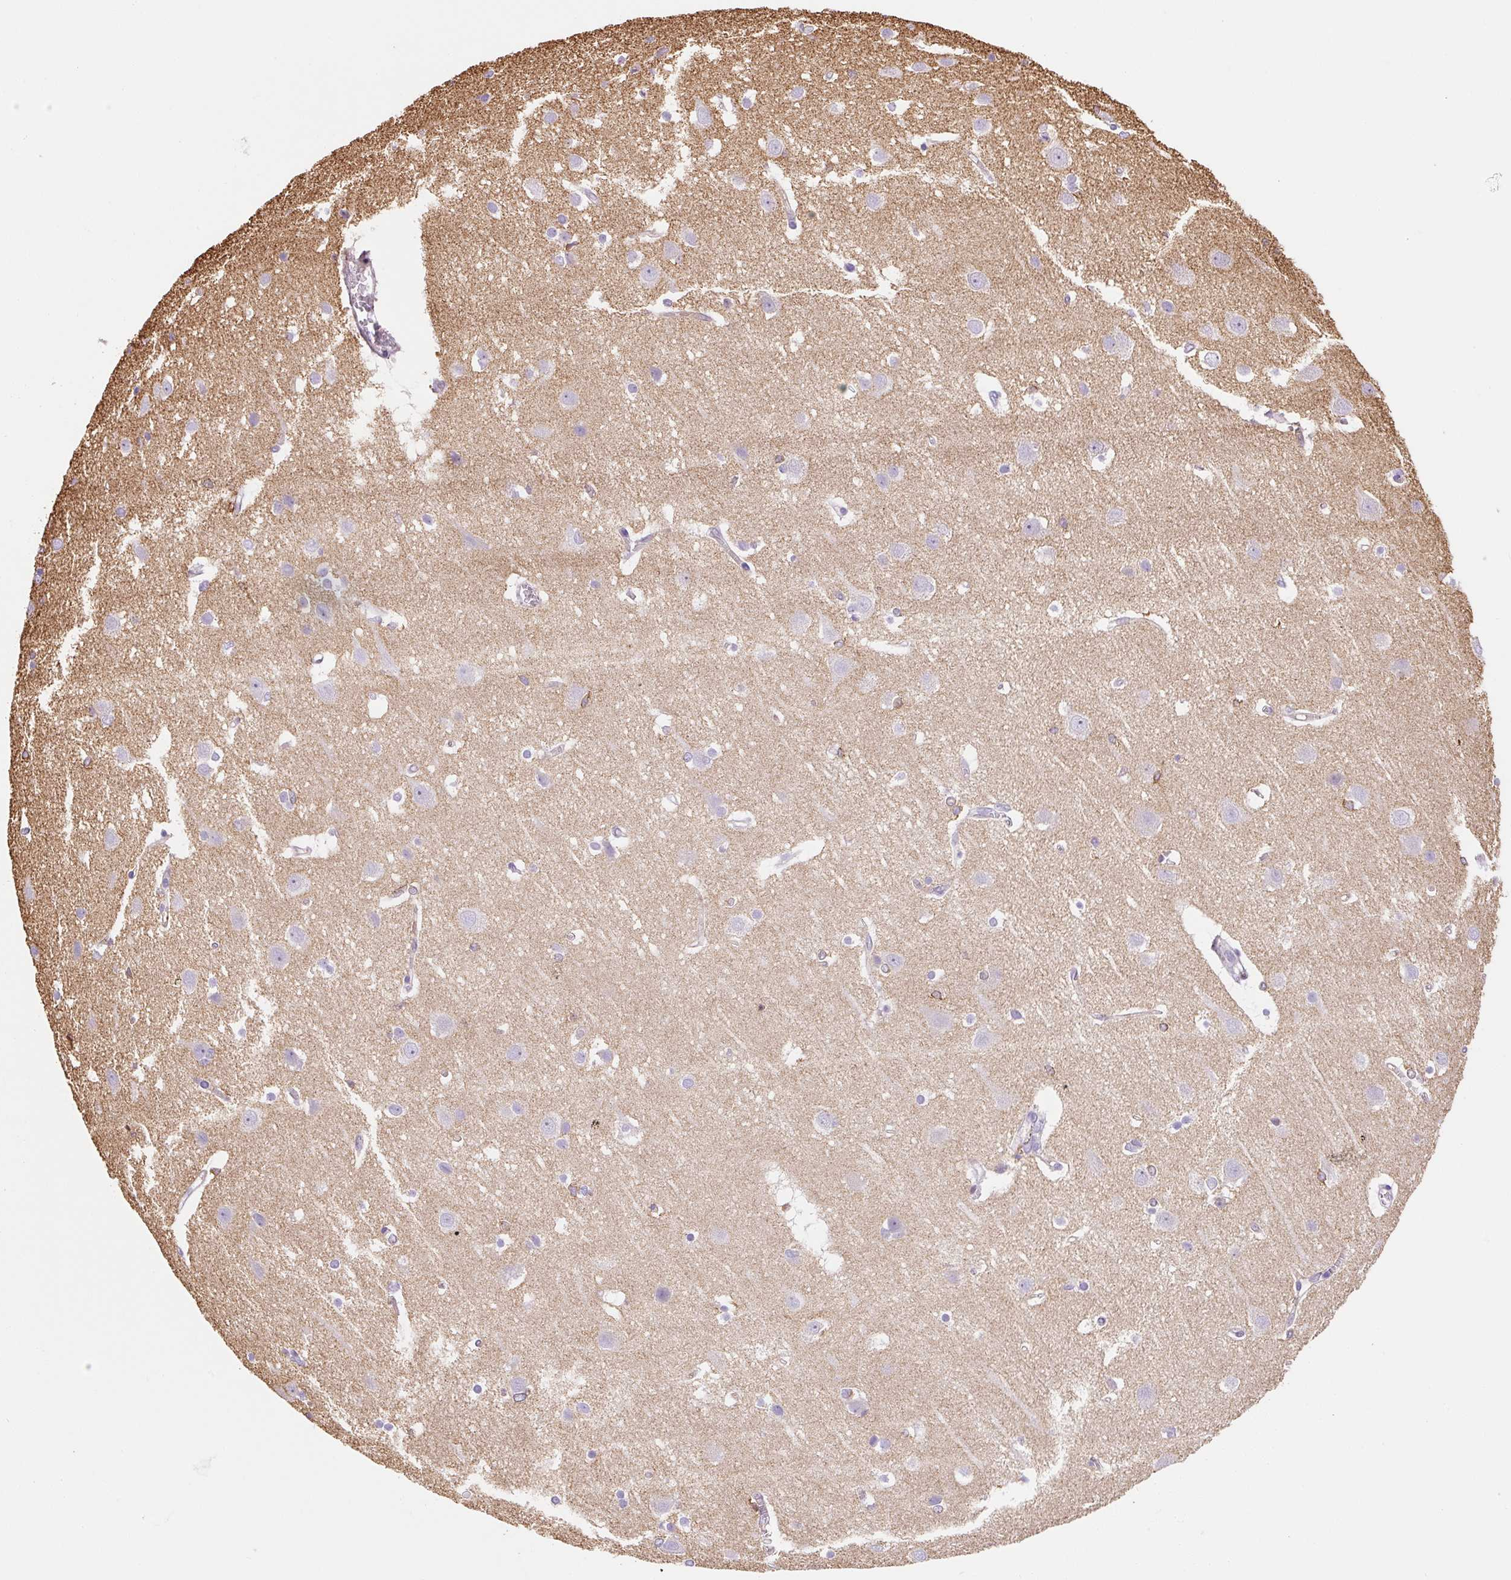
{"staining": {"intensity": "negative", "quantity": "none", "location": "none"}, "tissue": "cerebral cortex", "cell_type": "Endothelial cells", "image_type": "normal", "snomed": [{"axis": "morphology", "description": "Normal tissue, NOS"}, {"axis": "topography", "description": "Cerebral cortex"}], "caption": "Cerebral cortex was stained to show a protein in brown. There is no significant expression in endothelial cells. (DAB immunohistochemistry (IHC), high magnification).", "gene": "ASB4", "patient": {"sex": "male", "age": 37}}